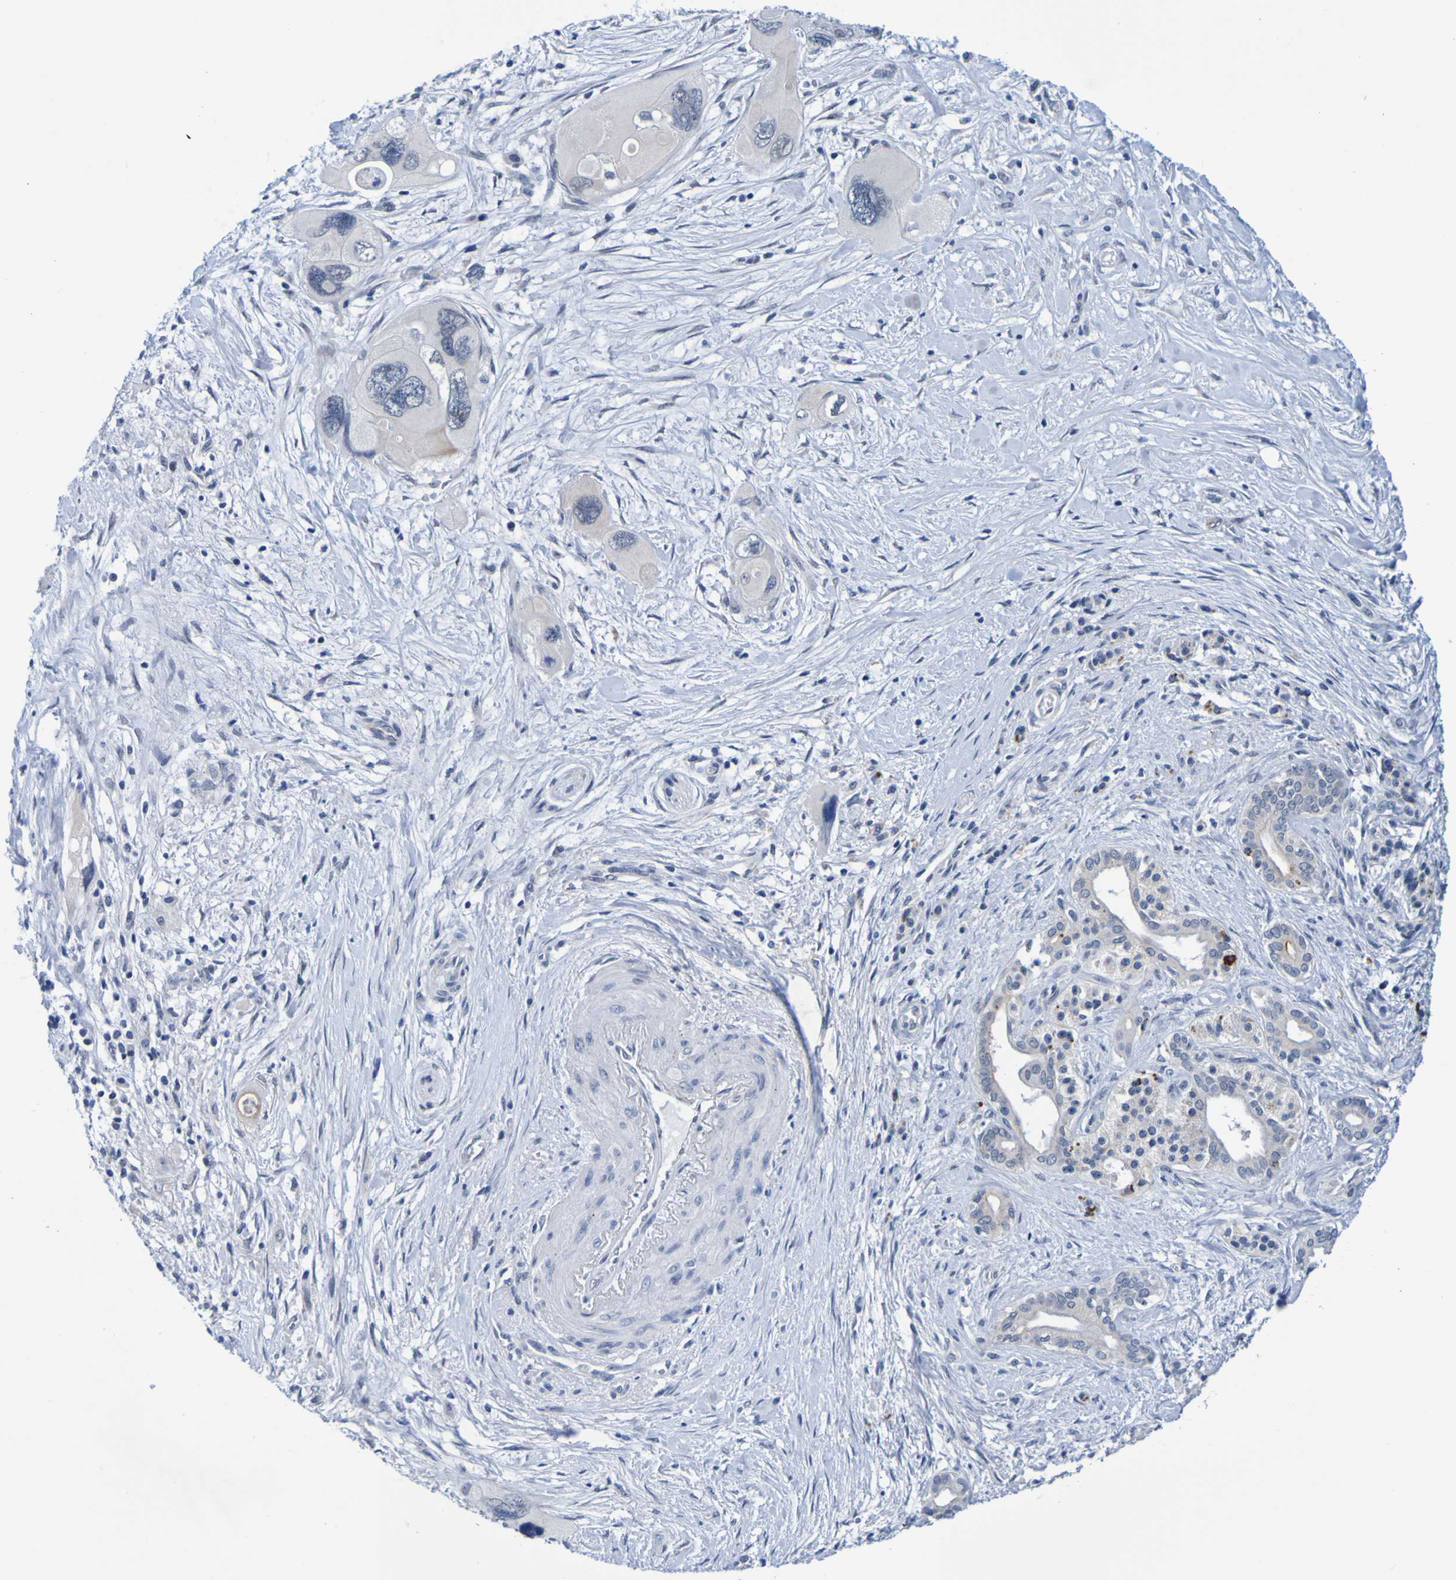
{"staining": {"intensity": "negative", "quantity": "none", "location": "none"}, "tissue": "pancreatic cancer", "cell_type": "Tumor cells", "image_type": "cancer", "snomed": [{"axis": "morphology", "description": "Adenocarcinoma, NOS"}, {"axis": "topography", "description": "Pancreas"}], "caption": "IHC image of neoplastic tissue: human pancreatic adenocarcinoma stained with DAB (3,3'-diaminobenzidine) demonstrates no significant protein expression in tumor cells.", "gene": "VMA21", "patient": {"sex": "male", "age": 73}}